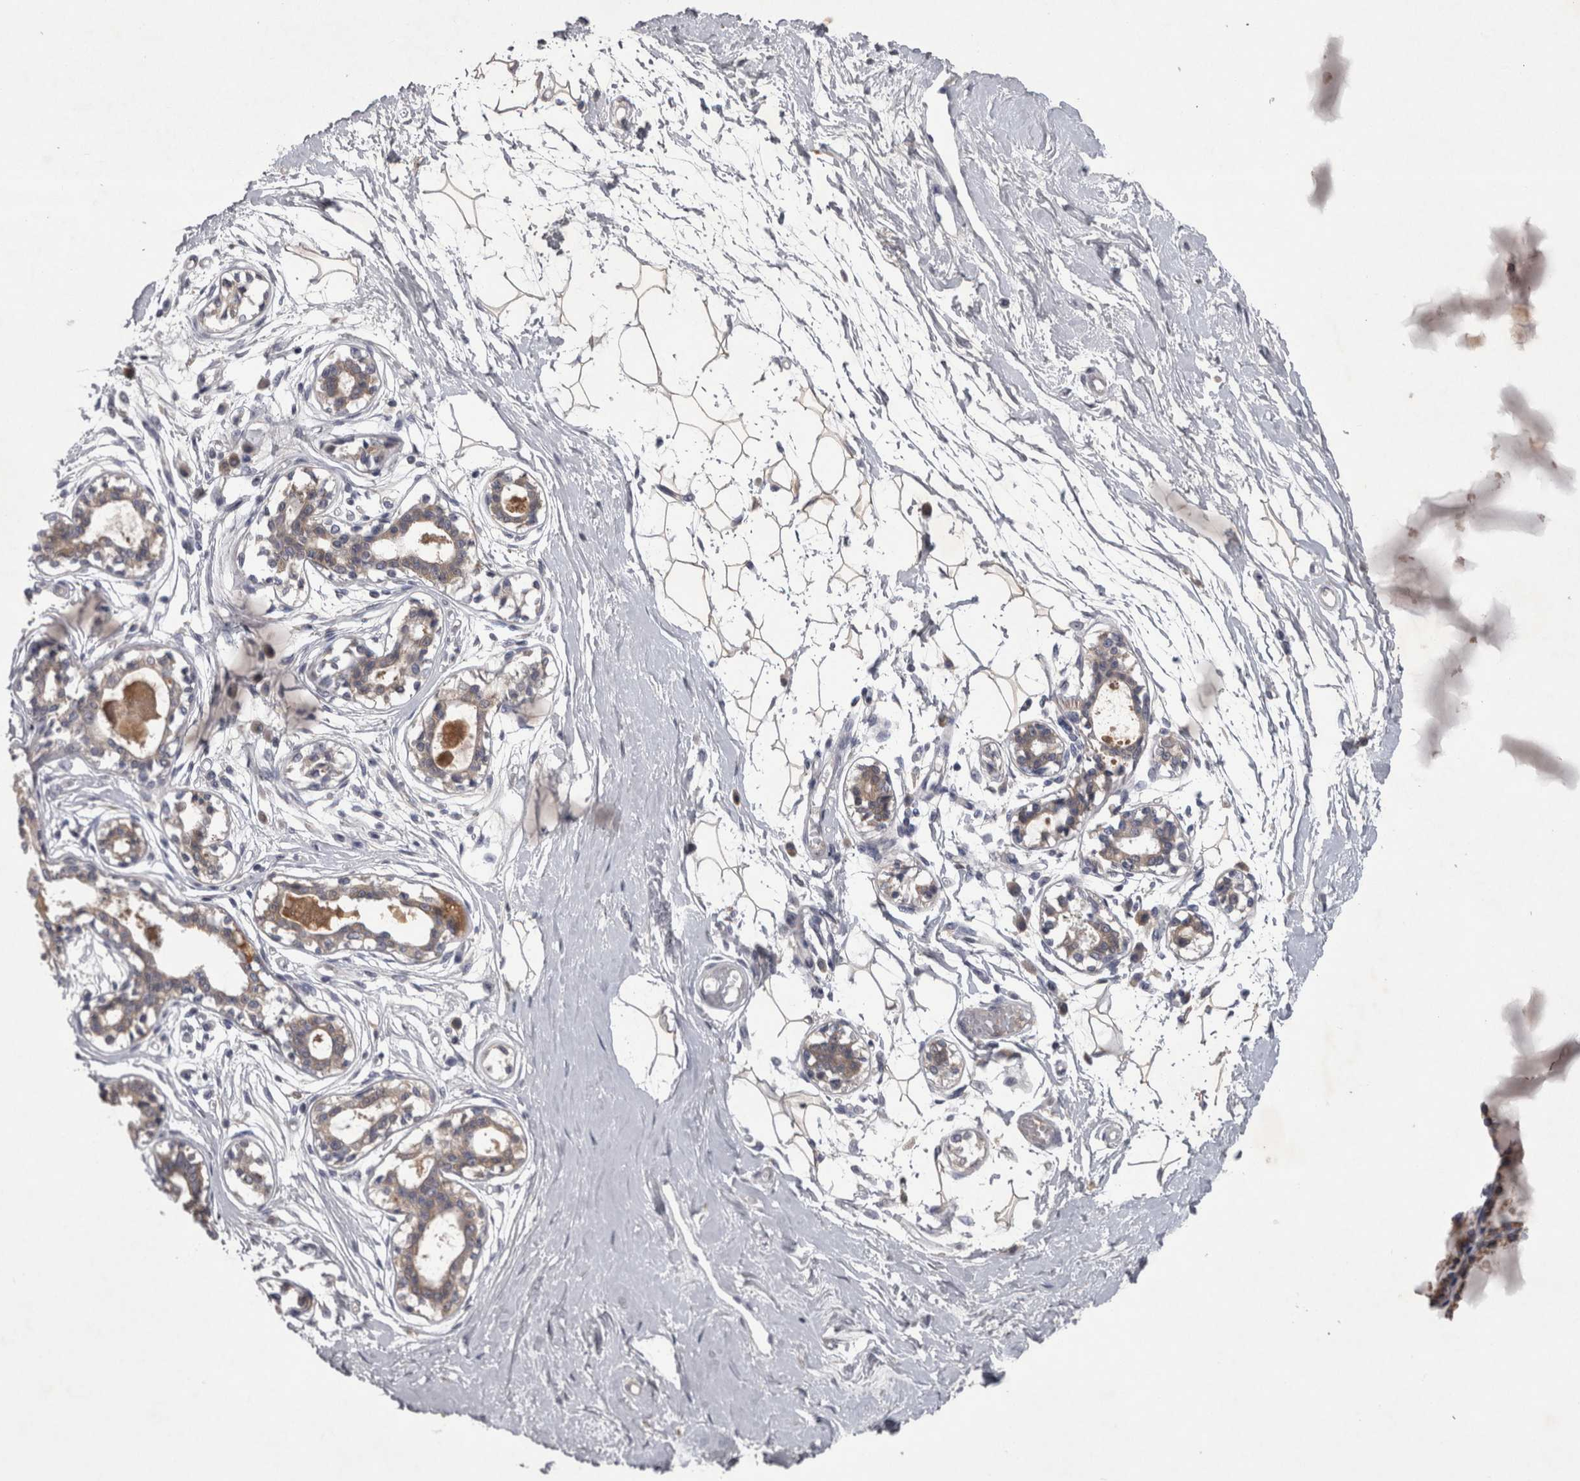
{"staining": {"intensity": "weak", "quantity": "<25%", "location": "cytoplasmic/membranous"}, "tissue": "breast", "cell_type": "Adipocytes", "image_type": "normal", "snomed": [{"axis": "morphology", "description": "Normal tissue, NOS"}, {"axis": "topography", "description": "Breast"}], "caption": "The image shows no significant positivity in adipocytes of breast. (Stains: DAB immunohistochemistry with hematoxylin counter stain, Microscopy: brightfield microscopy at high magnification).", "gene": "DBT", "patient": {"sex": "female", "age": 45}}